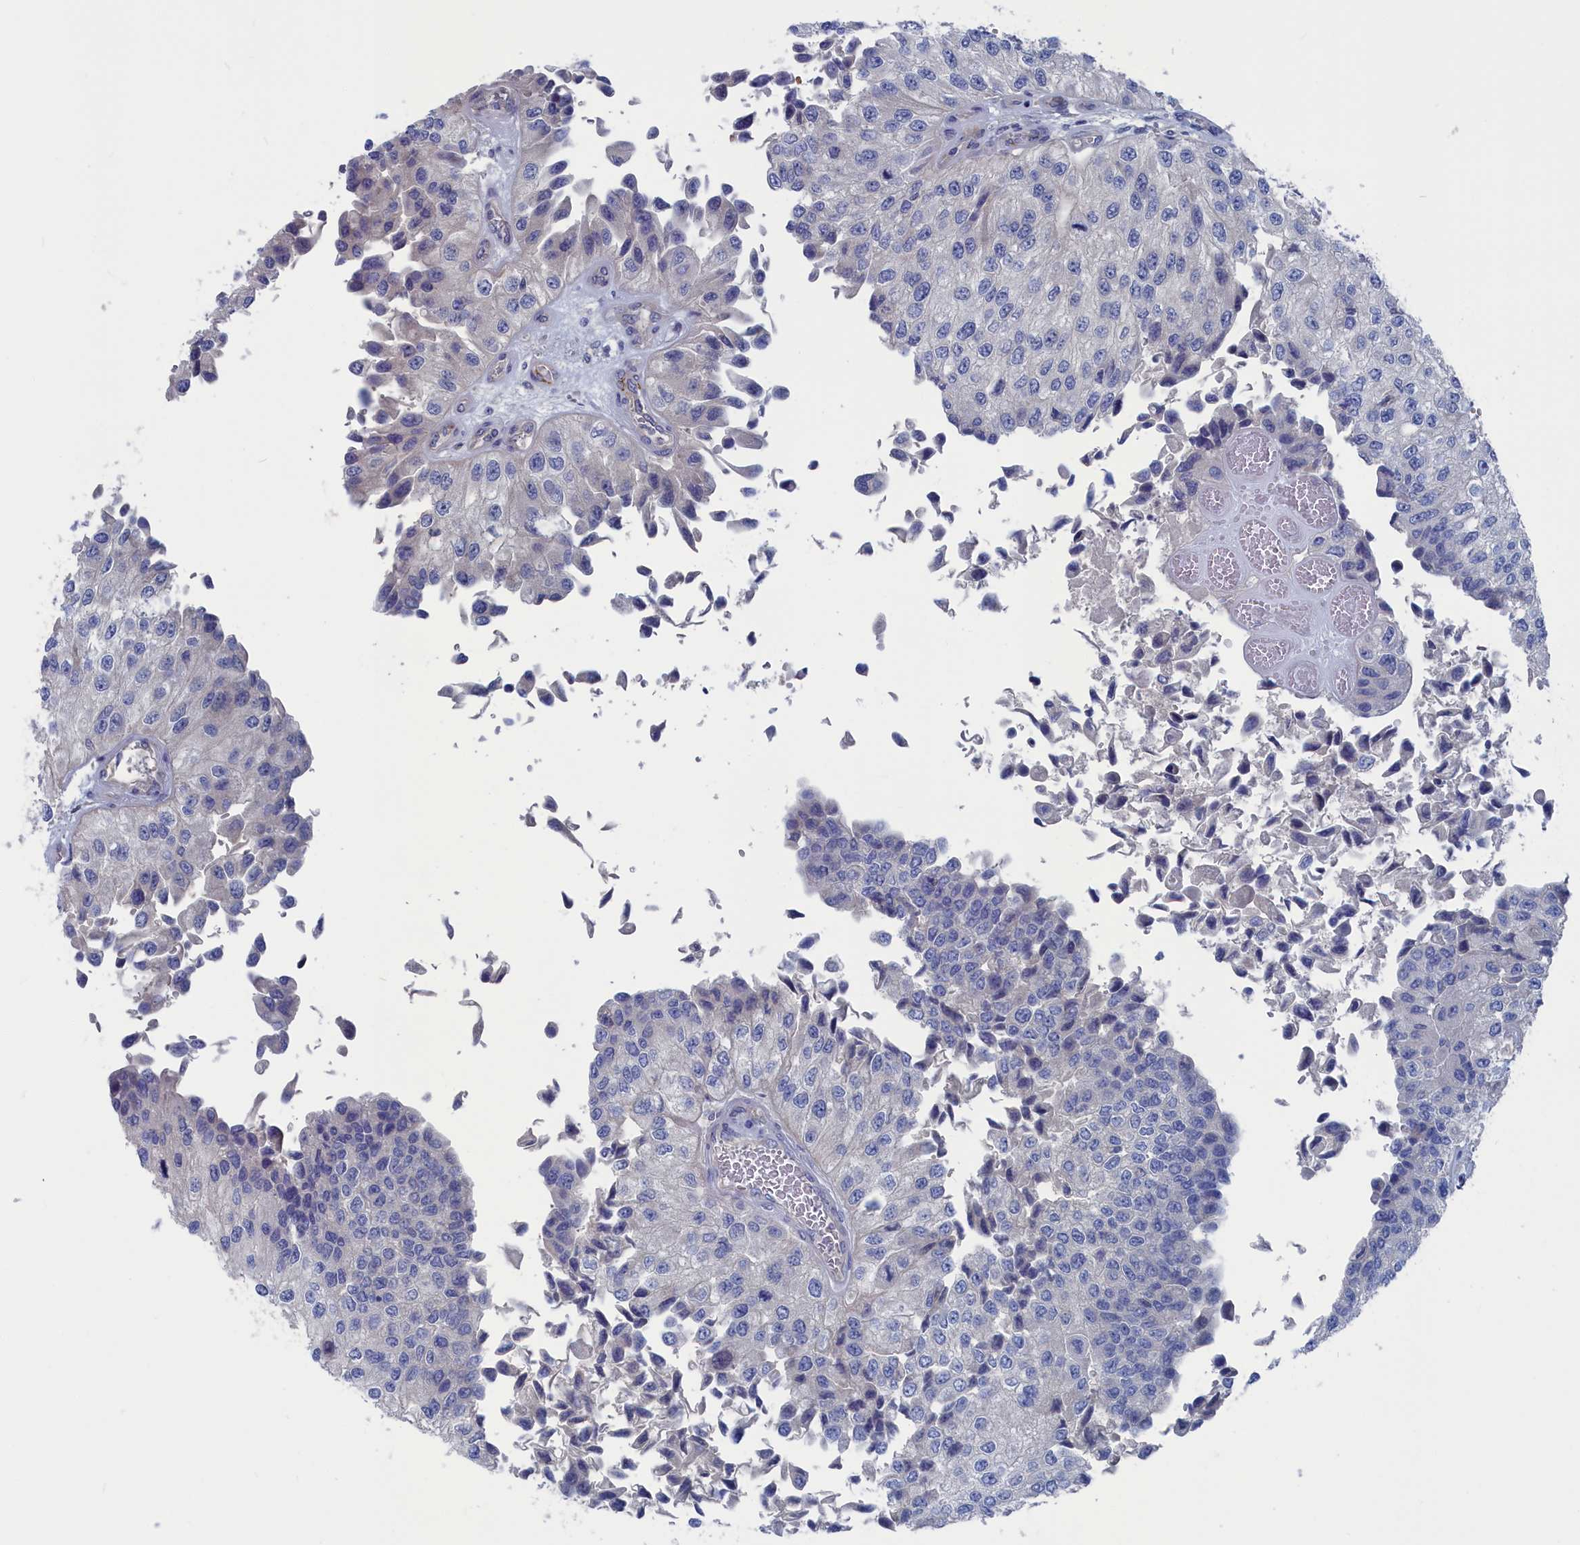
{"staining": {"intensity": "negative", "quantity": "none", "location": "none"}, "tissue": "urothelial cancer", "cell_type": "Tumor cells", "image_type": "cancer", "snomed": [{"axis": "morphology", "description": "Urothelial carcinoma, High grade"}, {"axis": "topography", "description": "Kidney"}, {"axis": "topography", "description": "Urinary bladder"}], "caption": "Immunohistochemical staining of human urothelial cancer shows no significant expression in tumor cells.", "gene": "CEND1", "patient": {"sex": "male", "age": 77}}